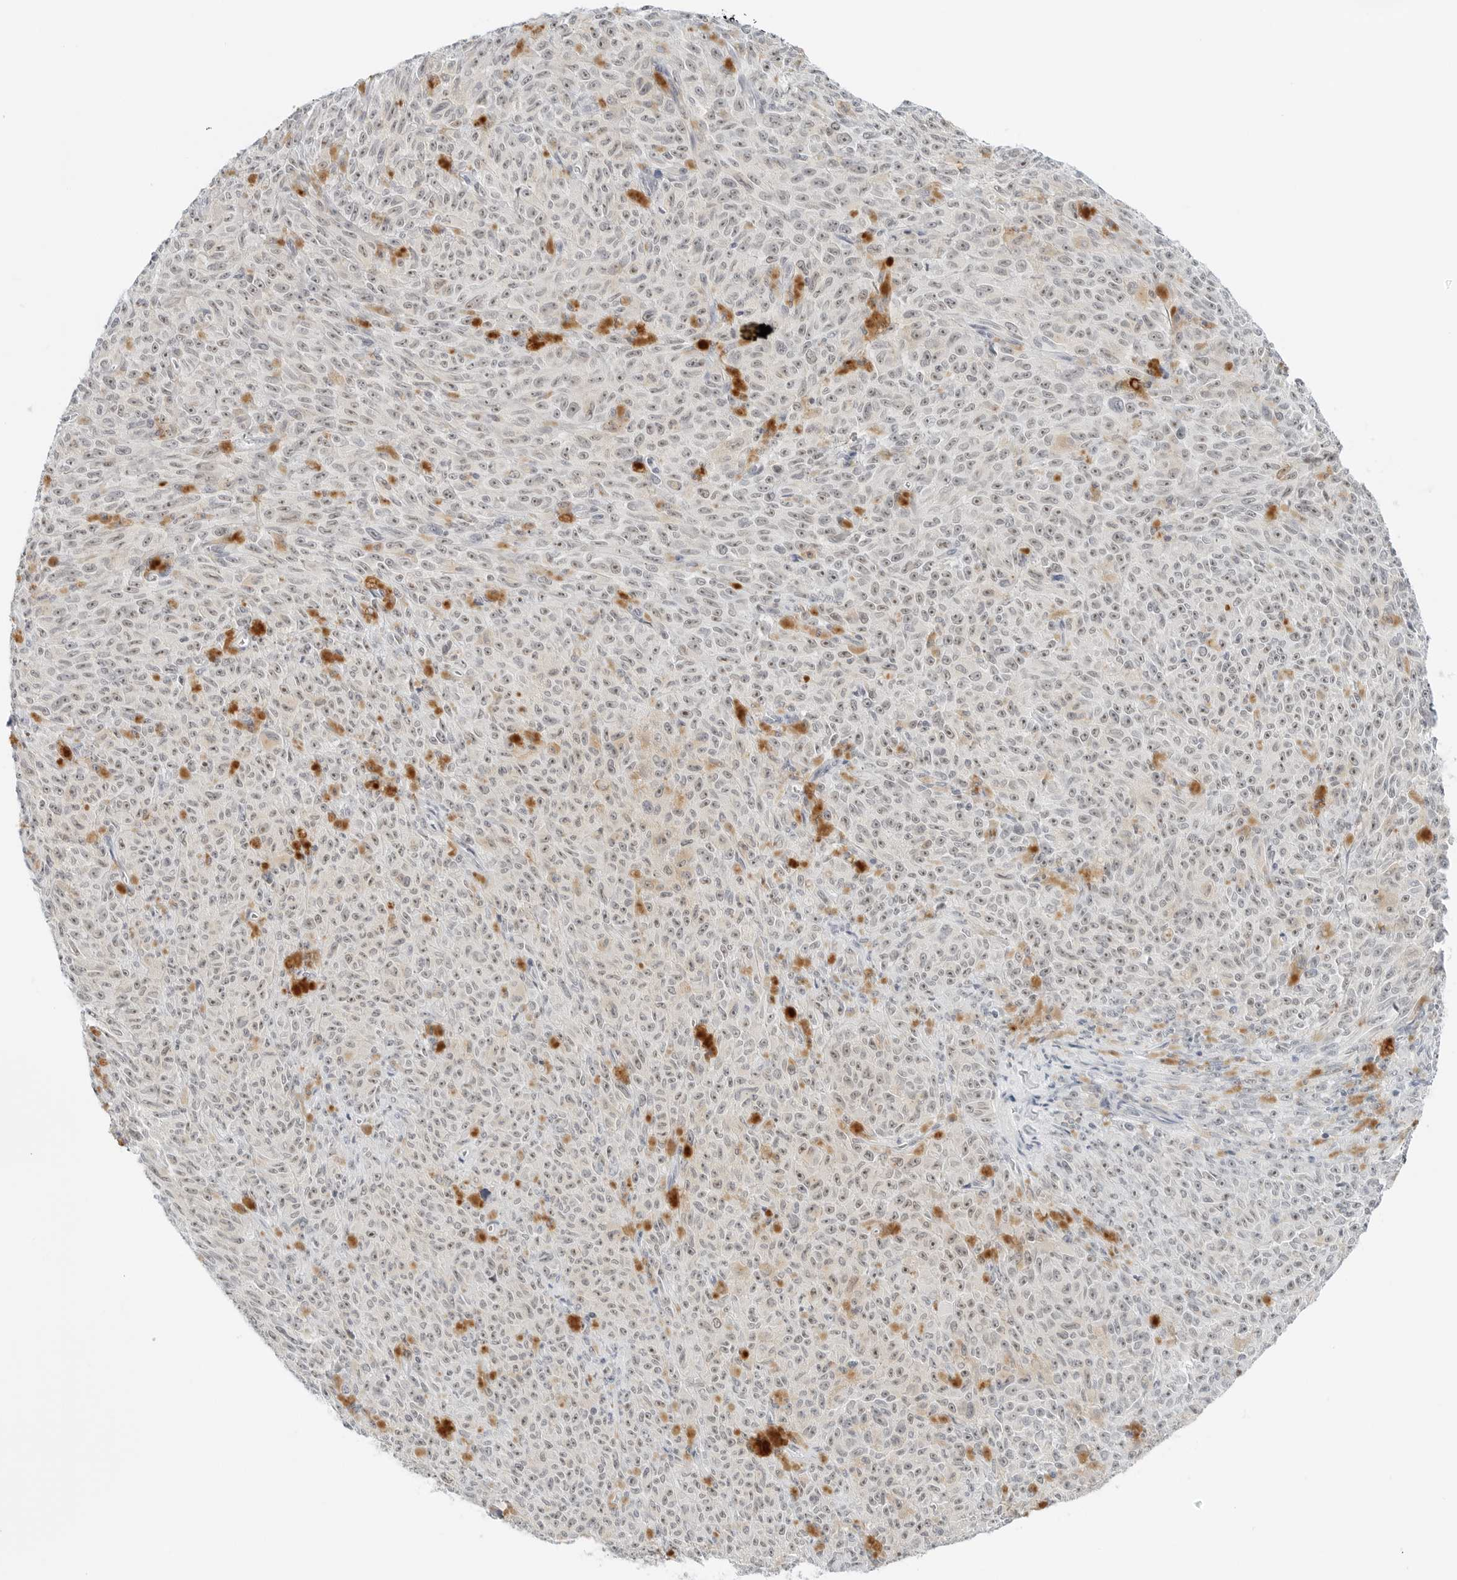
{"staining": {"intensity": "weak", "quantity": "25%-75%", "location": "nuclear"}, "tissue": "melanoma", "cell_type": "Tumor cells", "image_type": "cancer", "snomed": [{"axis": "morphology", "description": "Malignant melanoma, NOS"}, {"axis": "topography", "description": "Skin"}], "caption": "Brown immunohistochemical staining in malignant melanoma exhibits weak nuclear expression in approximately 25%-75% of tumor cells. (Brightfield microscopy of DAB IHC at high magnification).", "gene": "CCSAP", "patient": {"sex": "female", "age": 82}}